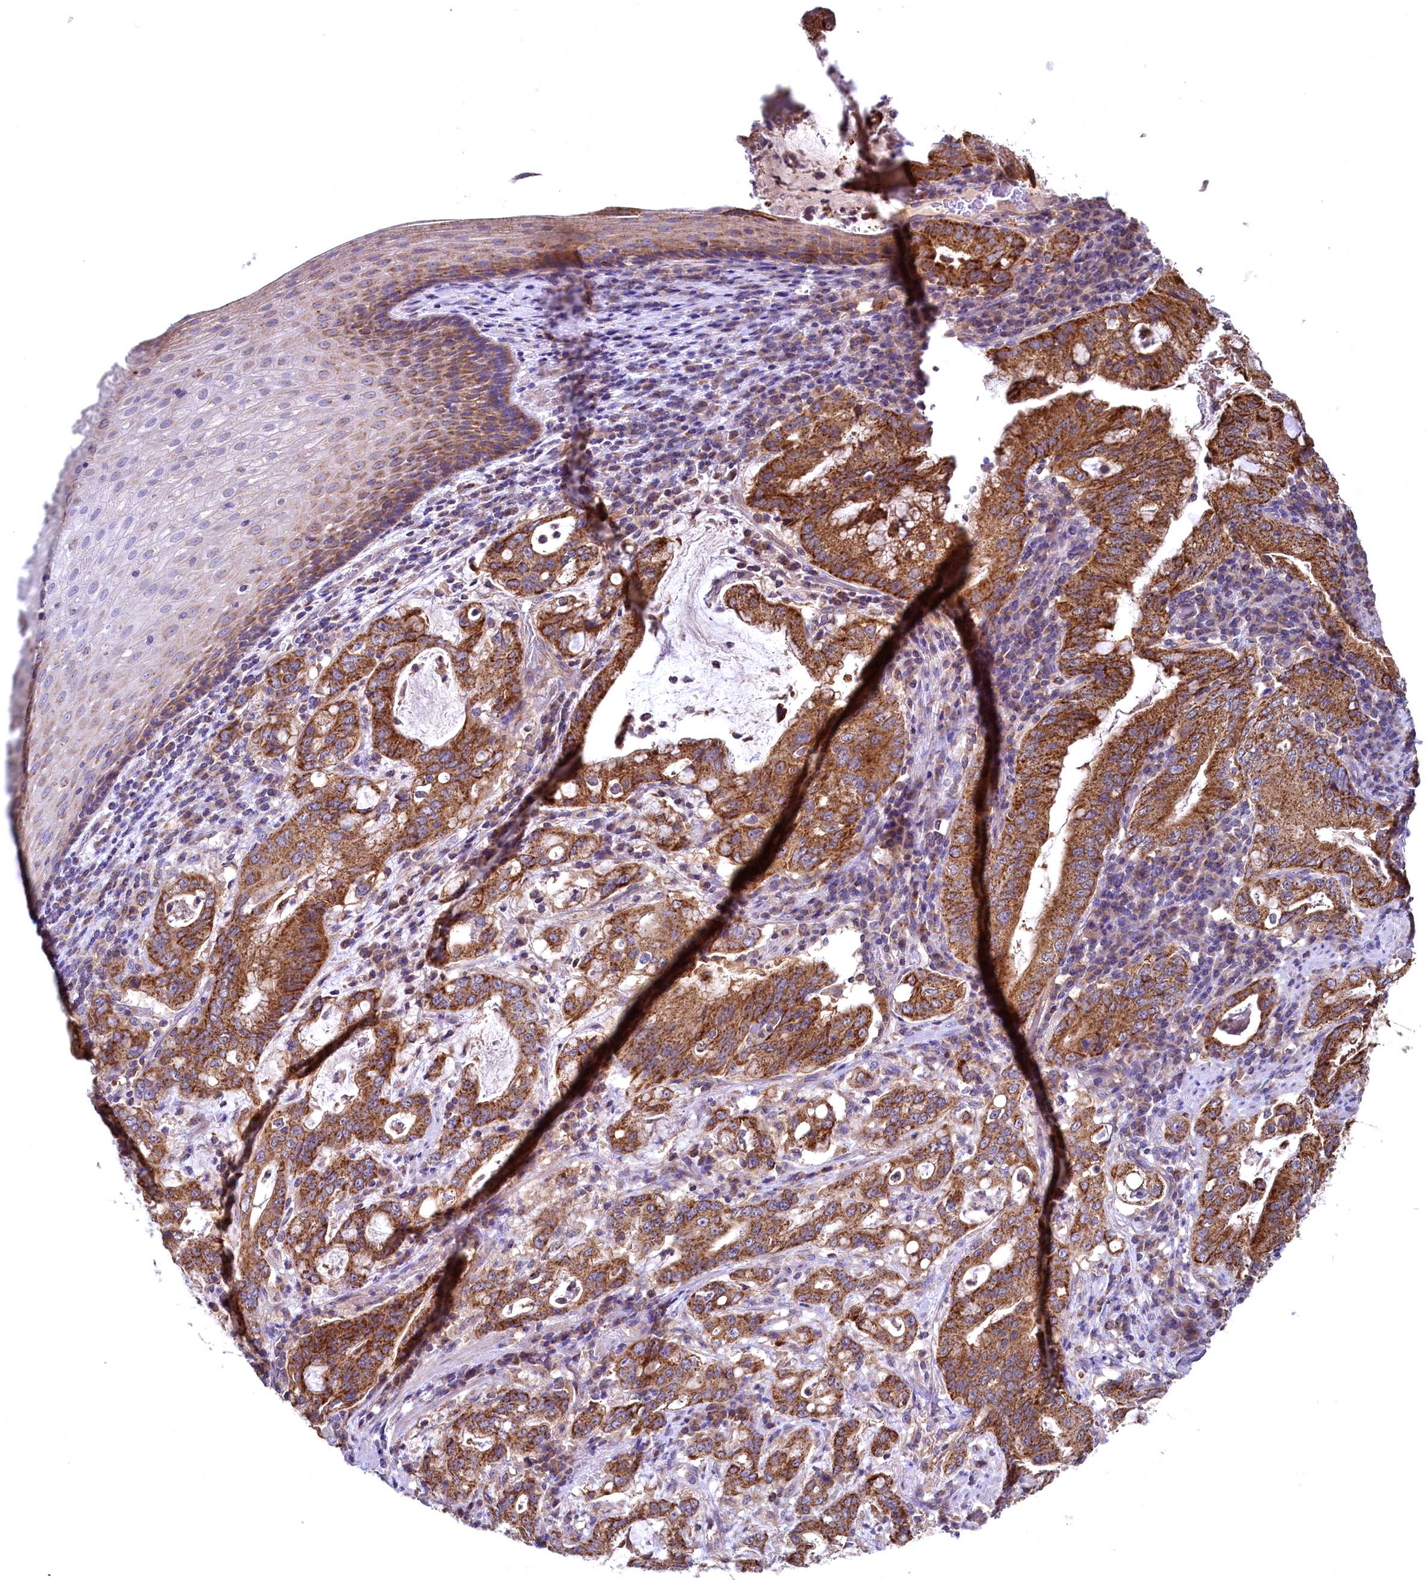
{"staining": {"intensity": "strong", "quantity": ">75%", "location": "cytoplasmic/membranous"}, "tissue": "stomach cancer", "cell_type": "Tumor cells", "image_type": "cancer", "snomed": [{"axis": "morphology", "description": "Normal tissue, NOS"}, {"axis": "morphology", "description": "Adenocarcinoma, NOS"}, {"axis": "topography", "description": "Esophagus"}, {"axis": "topography", "description": "Stomach, upper"}, {"axis": "topography", "description": "Peripheral nerve tissue"}], "caption": "Adenocarcinoma (stomach) stained with a brown dye demonstrates strong cytoplasmic/membranous positive expression in about >75% of tumor cells.", "gene": "MRPL57", "patient": {"sex": "male", "age": 62}}